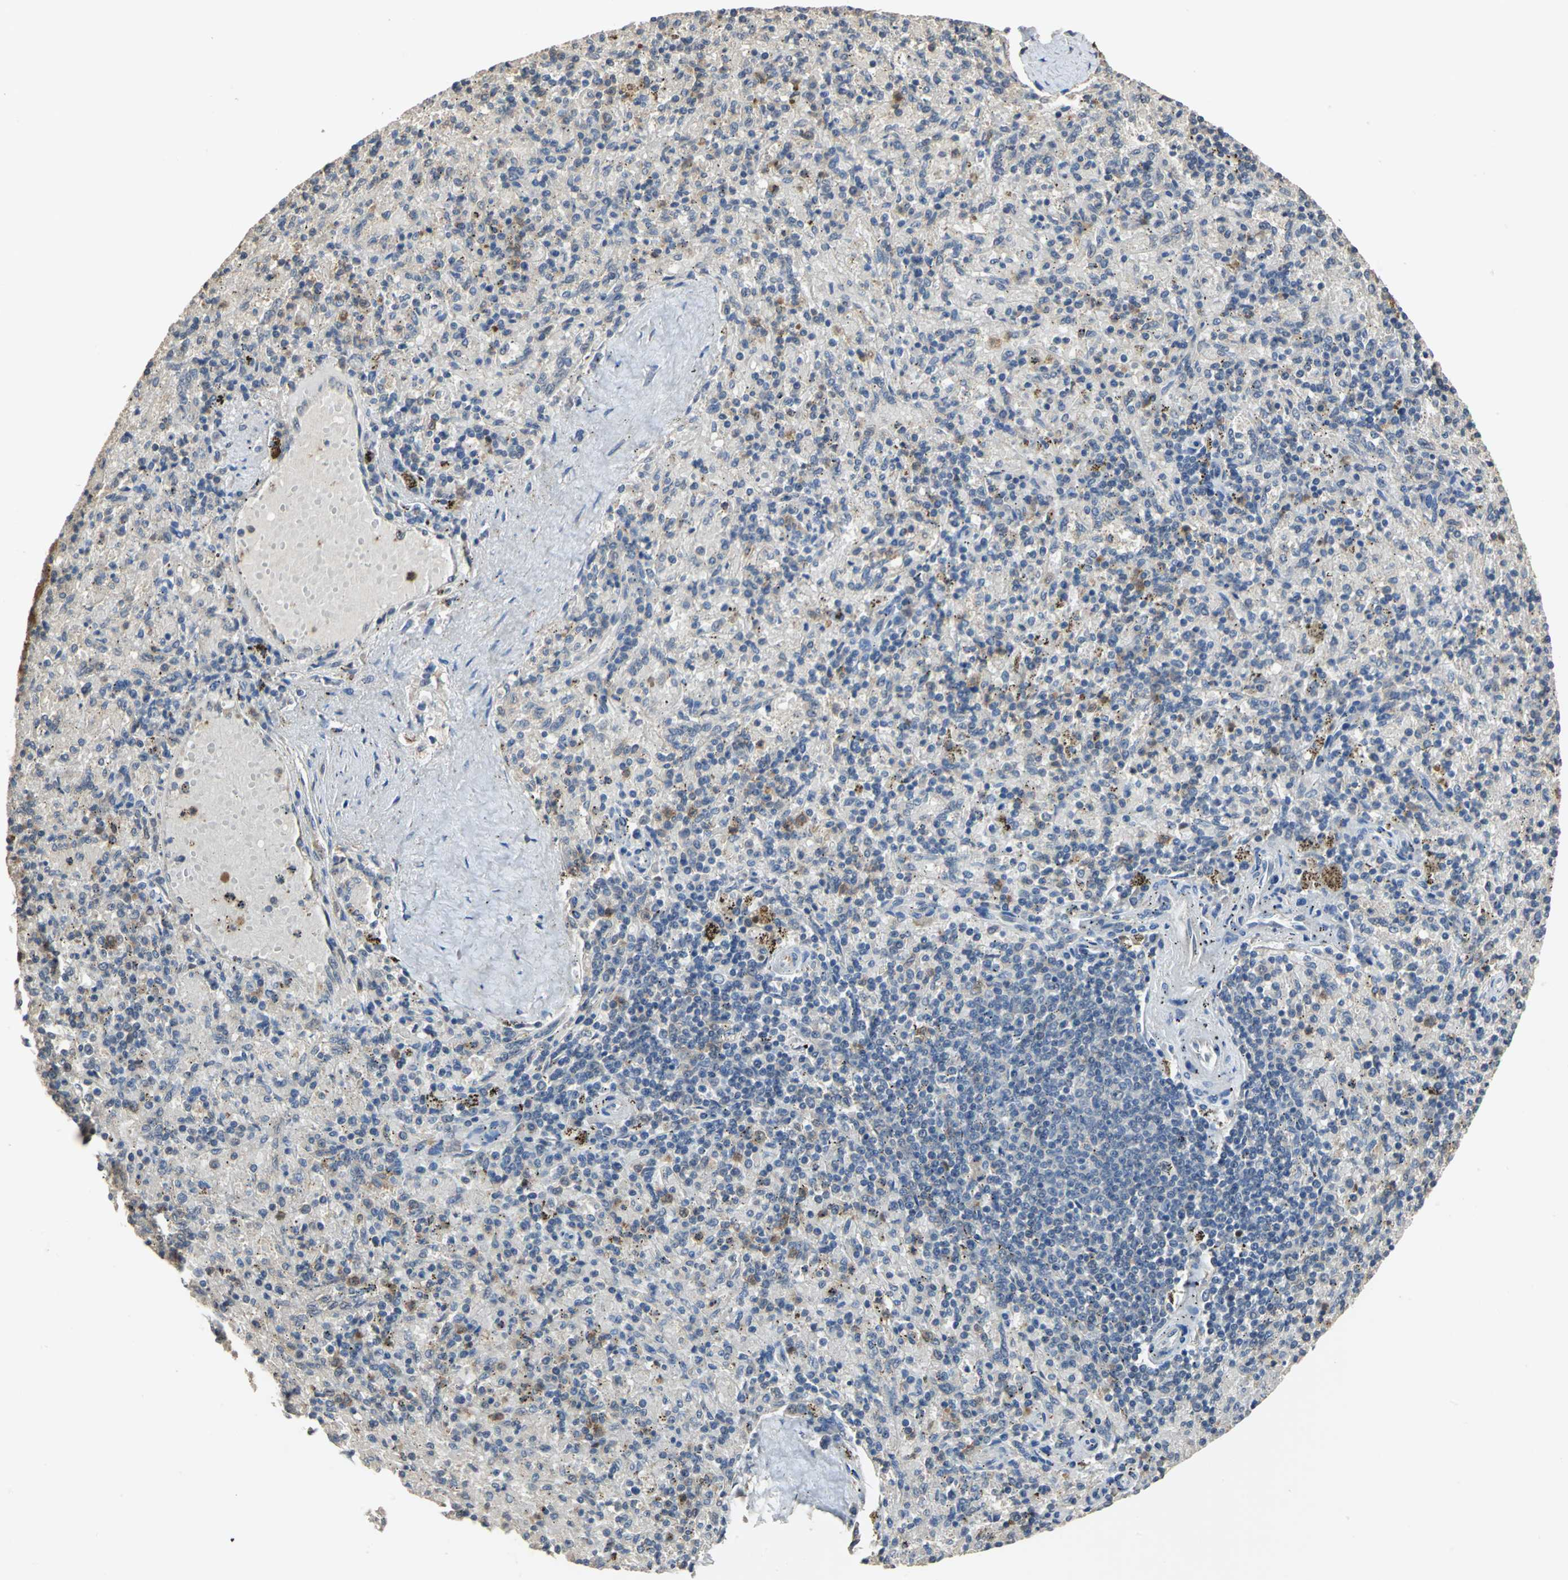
{"staining": {"intensity": "strong", "quantity": ">75%", "location": "cytoplasmic/membranous"}, "tissue": "spleen", "cell_type": "Cells in red pulp", "image_type": "normal", "snomed": [{"axis": "morphology", "description": "Normal tissue, NOS"}, {"axis": "topography", "description": "Spleen"}], "caption": "Spleen stained with a brown dye reveals strong cytoplasmic/membranous positive staining in approximately >75% of cells in red pulp.", "gene": "SKAP2", "patient": {"sex": "female", "age": 43}}